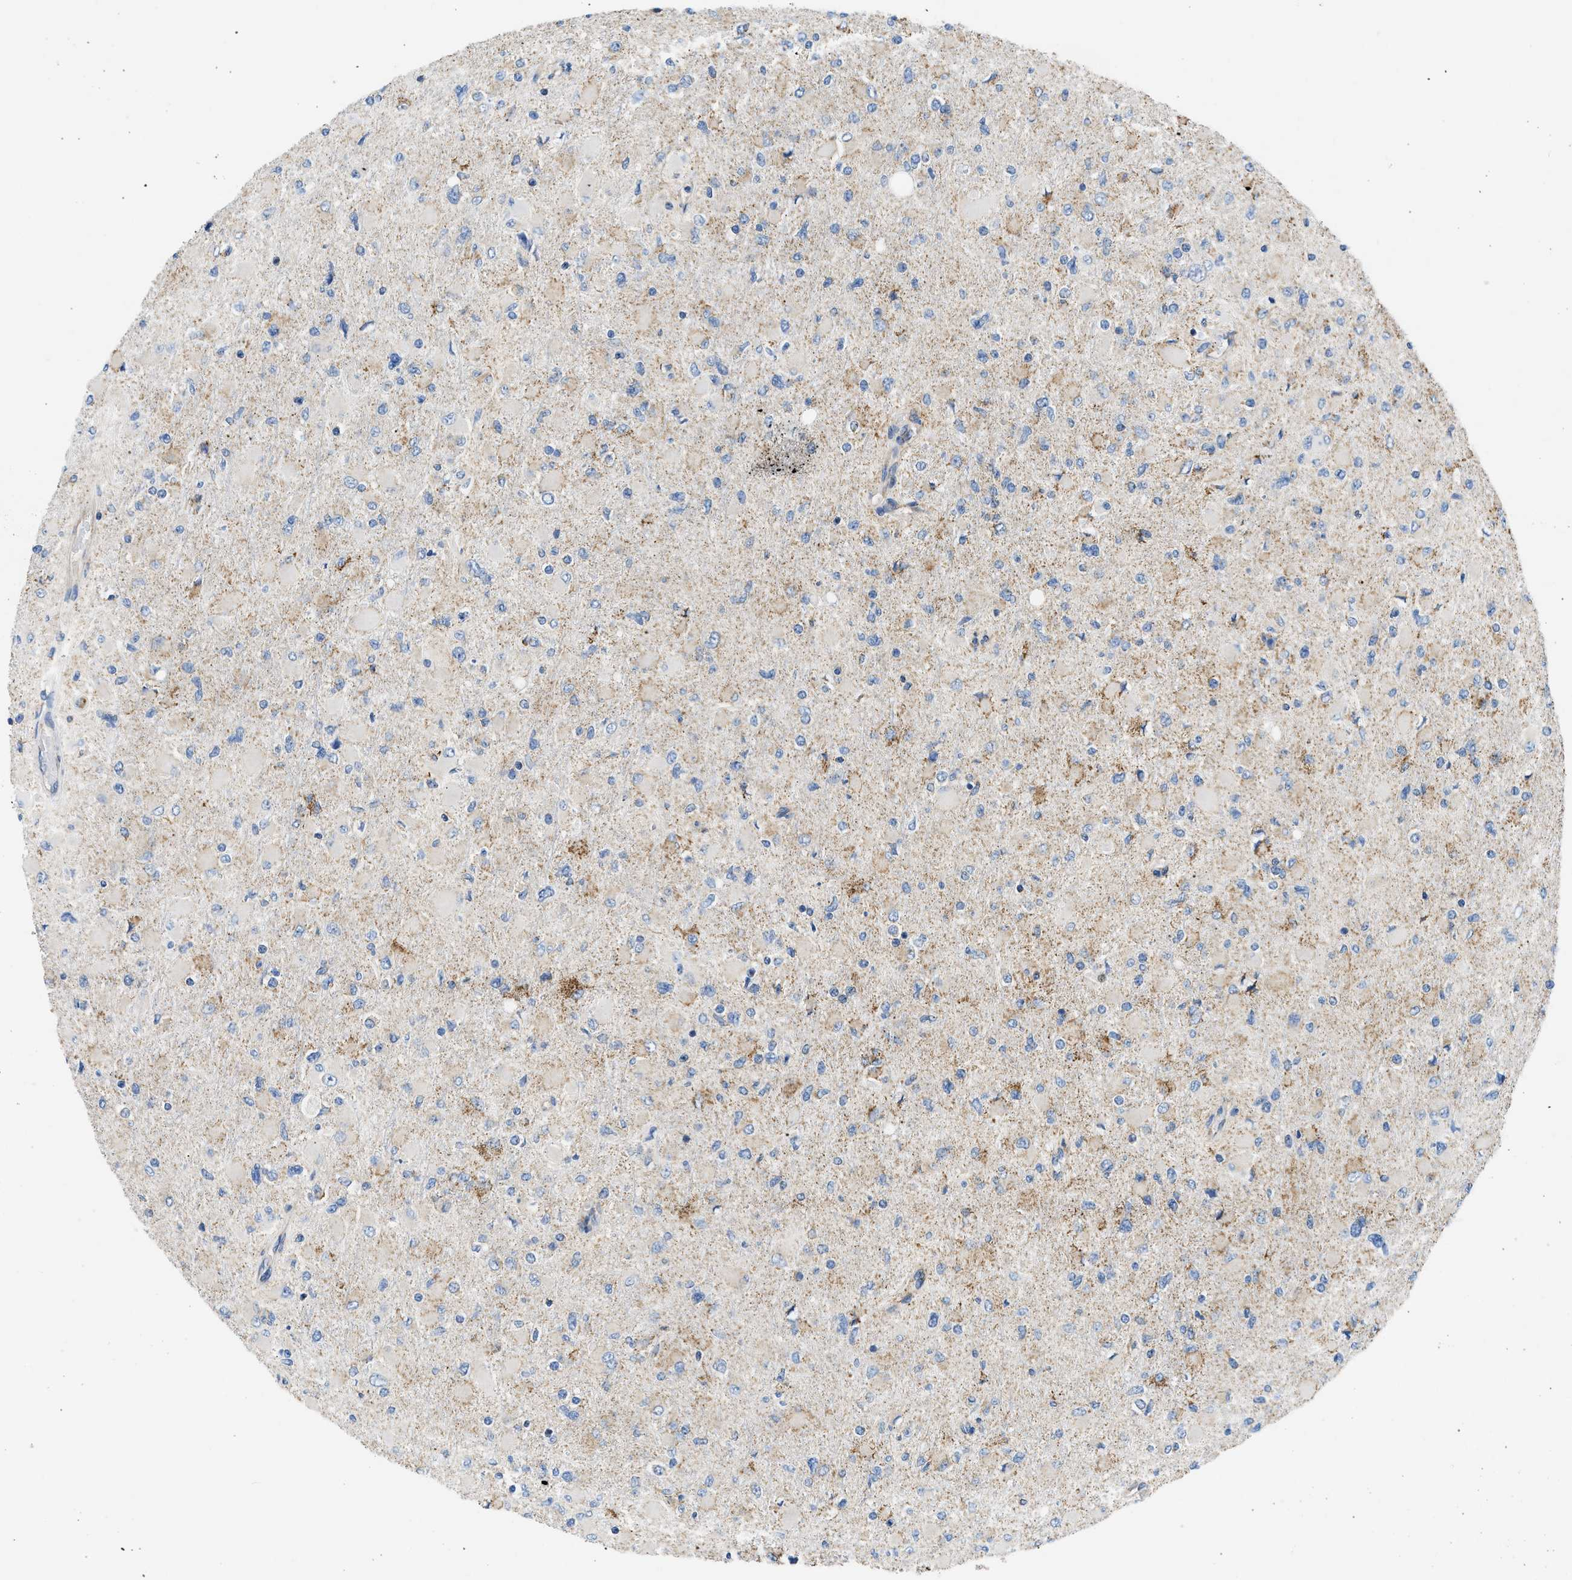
{"staining": {"intensity": "moderate", "quantity": "<25%", "location": "cytoplasmic/membranous"}, "tissue": "glioma", "cell_type": "Tumor cells", "image_type": "cancer", "snomed": [{"axis": "morphology", "description": "Glioma, malignant, High grade"}, {"axis": "topography", "description": "Cerebral cortex"}], "caption": "Immunohistochemistry (IHC) (DAB (3,3'-diaminobenzidine)) staining of malignant glioma (high-grade) shows moderate cytoplasmic/membranous protein positivity in approximately <25% of tumor cells.", "gene": "CAMKK2", "patient": {"sex": "female", "age": 36}}